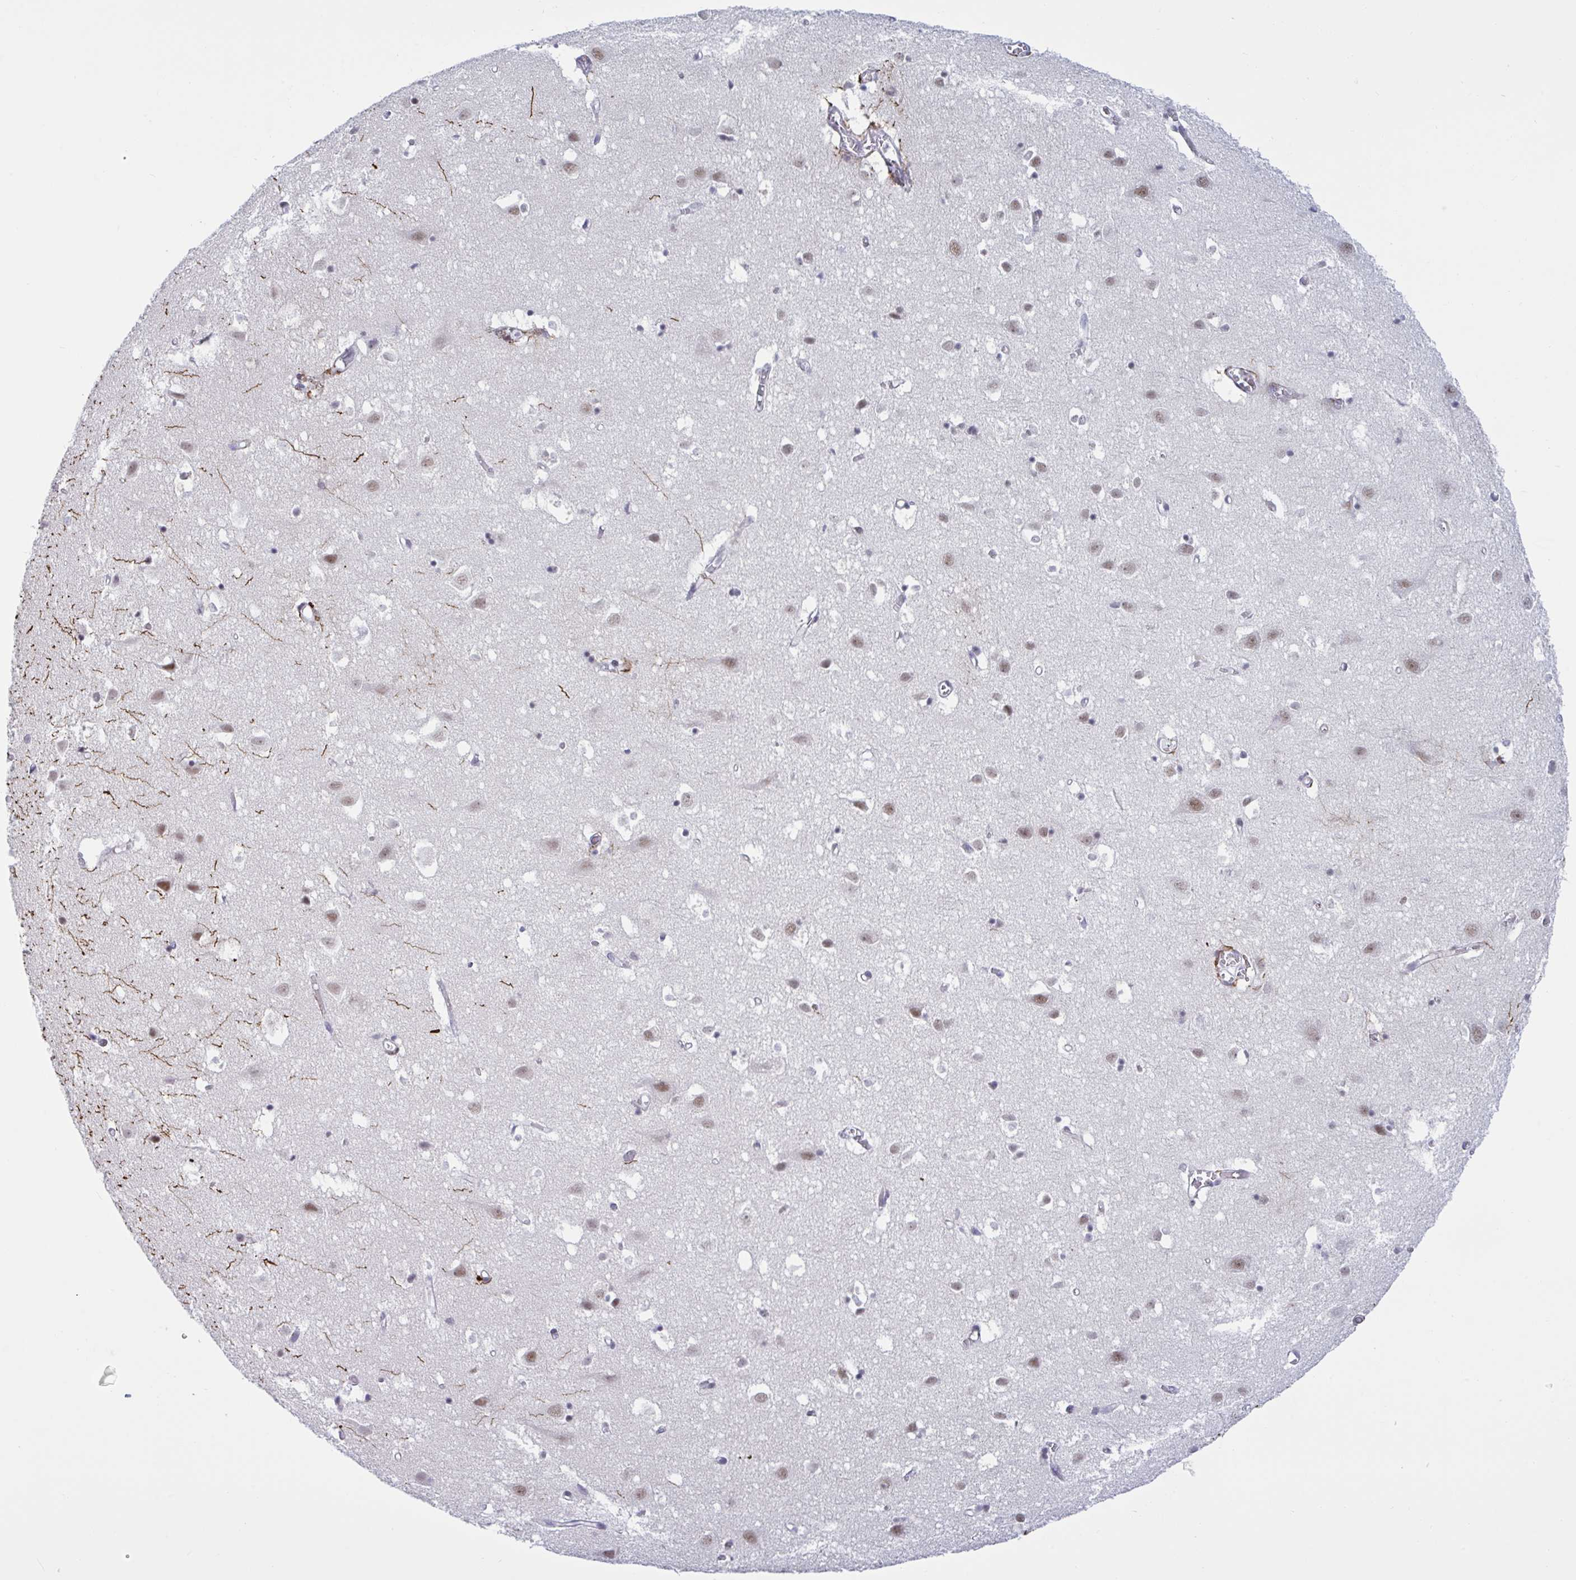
{"staining": {"intensity": "negative", "quantity": "none", "location": "none"}, "tissue": "cerebral cortex", "cell_type": "Endothelial cells", "image_type": "normal", "snomed": [{"axis": "morphology", "description": "Normal tissue, NOS"}, {"axis": "topography", "description": "Cerebral cortex"}], "caption": "High power microscopy image of an IHC histopathology image of normal cerebral cortex, revealing no significant staining in endothelial cells. (DAB (3,3'-diaminobenzidine) immunohistochemistry with hematoxylin counter stain).", "gene": "PPP1R10", "patient": {"sex": "male", "age": 70}}